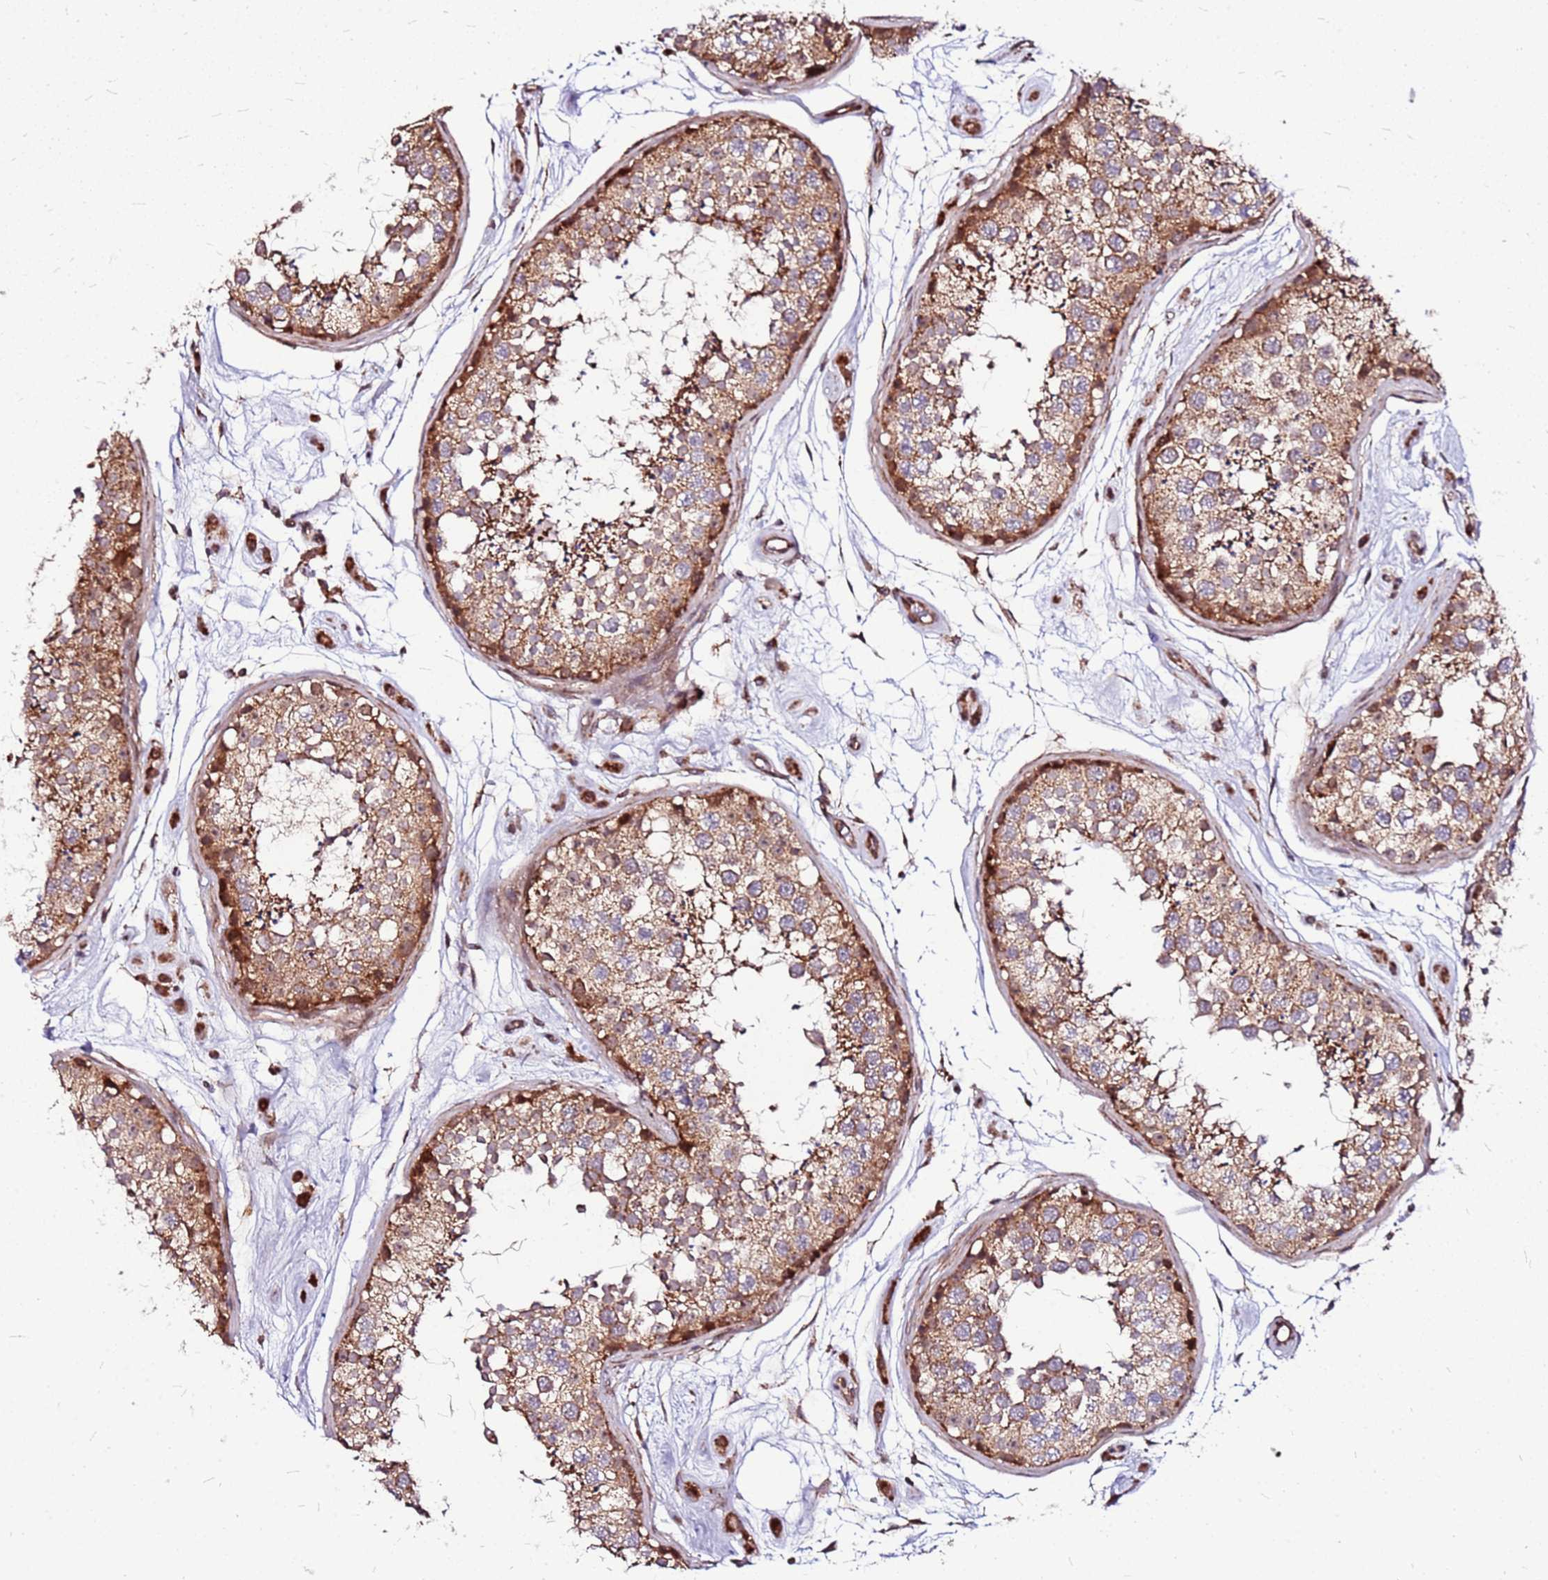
{"staining": {"intensity": "strong", "quantity": "25%-75%", "location": "cytoplasmic/membranous"}, "tissue": "testis", "cell_type": "Cells in seminiferous ducts", "image_type": "normal", "snomed": [{"axis": "morphology", "description": "Normal tissue, NOS"}, {"axis": "topography", "description": "Testis"}], "caption": "Protein staining shows strong cytoplasmic/membranous expression in about 25%-75% of cells in seminiferous ducts in normal testis.", "gene": "OR51T1", "patient": {"sex": "male", "age": 25}}